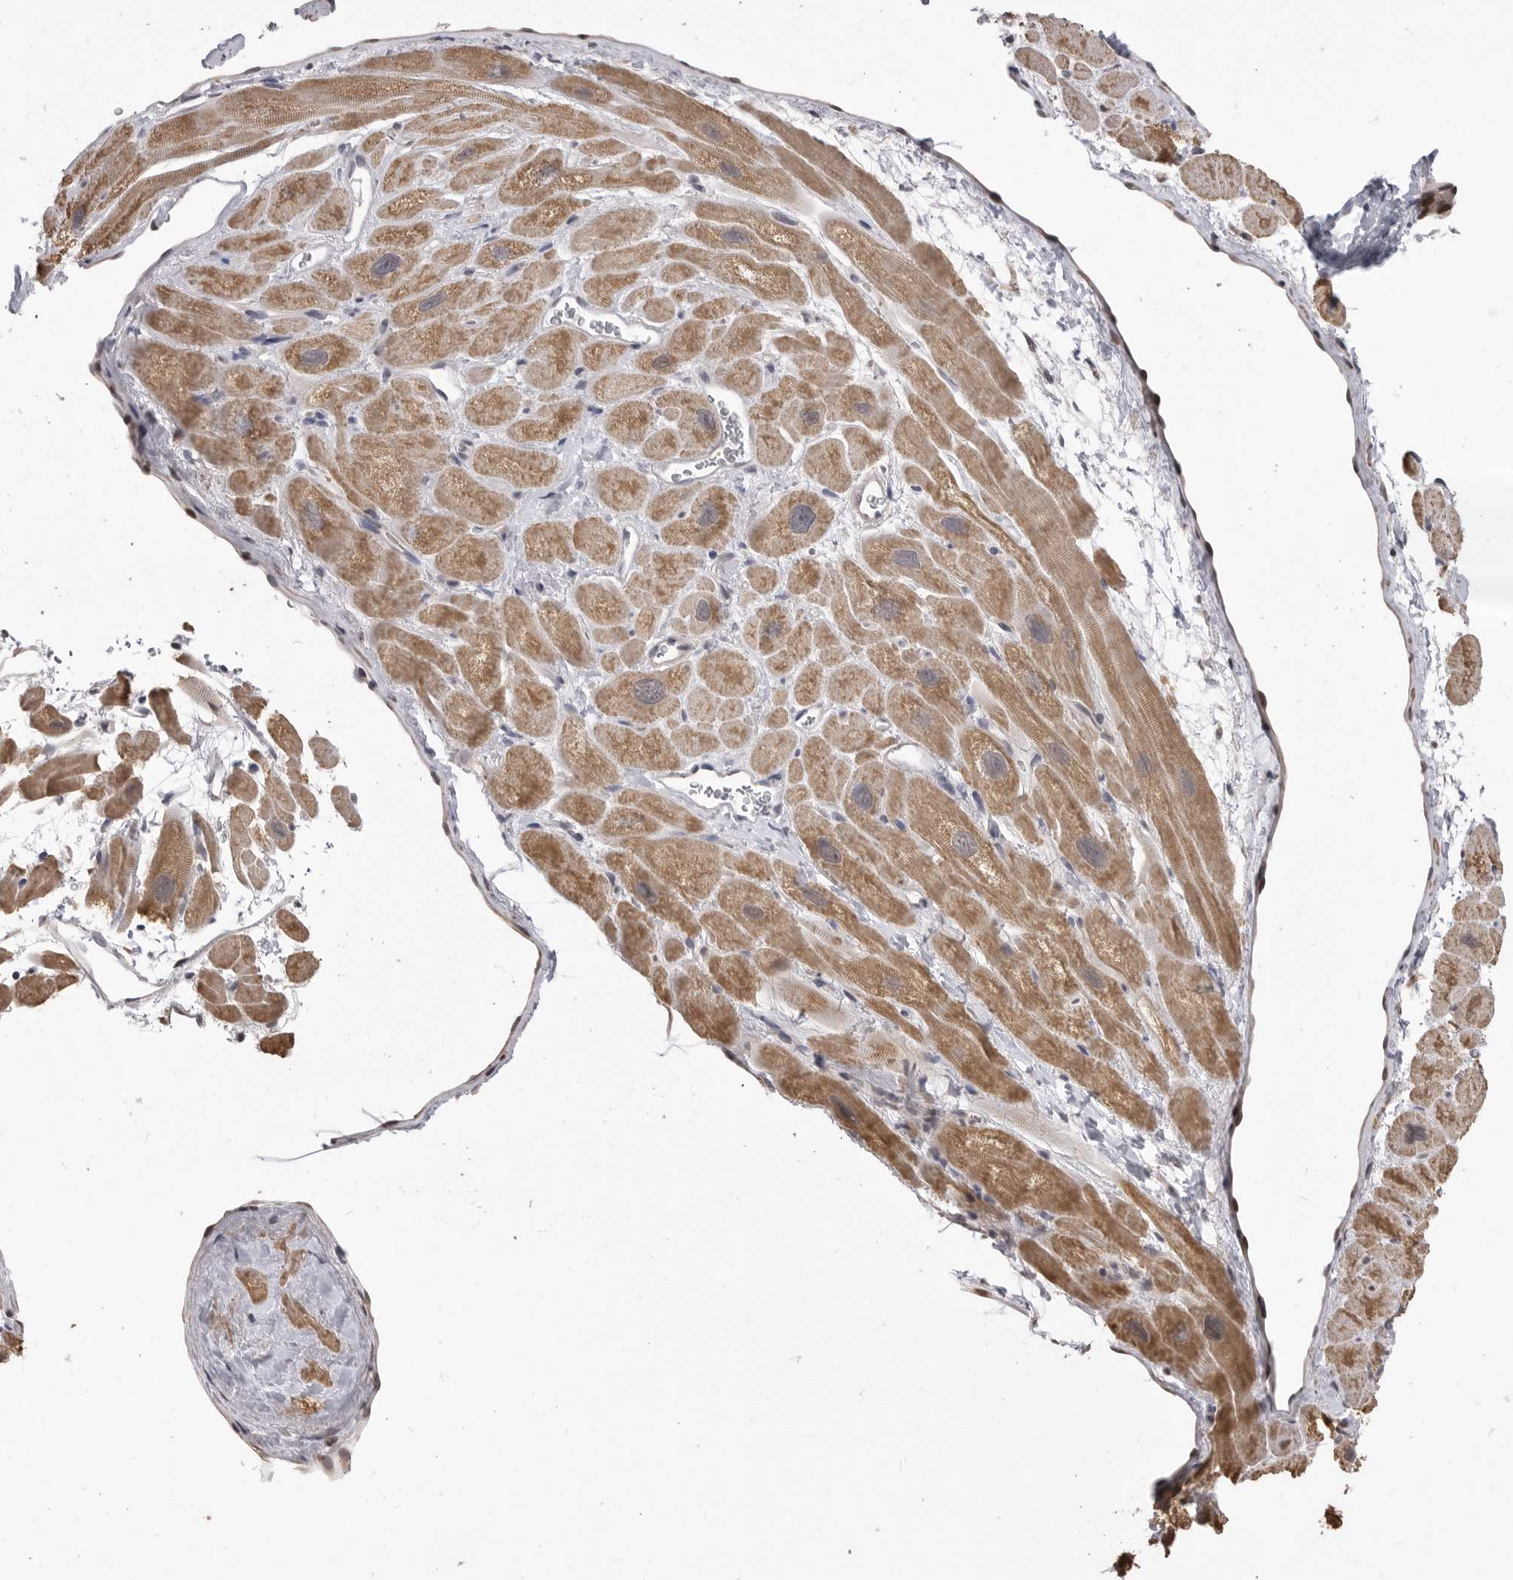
{"staining": {"intensity": "moderate", "quantity": ">75%", "location": "cytoplasmic/membranous"}, "tissue": "heart muscle", "cell_type": "Cardiomyocytes", "image_type": "normal", "snomed": [{"axis": "morphology", "description": "Normal tissue, NOS"}, {"axis": "topography", "description": "Heart"}], "caption": "A brown stain labels moderate cytoplasmic/membranous expression of a protein in cardiomyocytes of normal heart muscle.", "gene": "SMARCC1", "patient": {"sex": "male", "age": 49}}